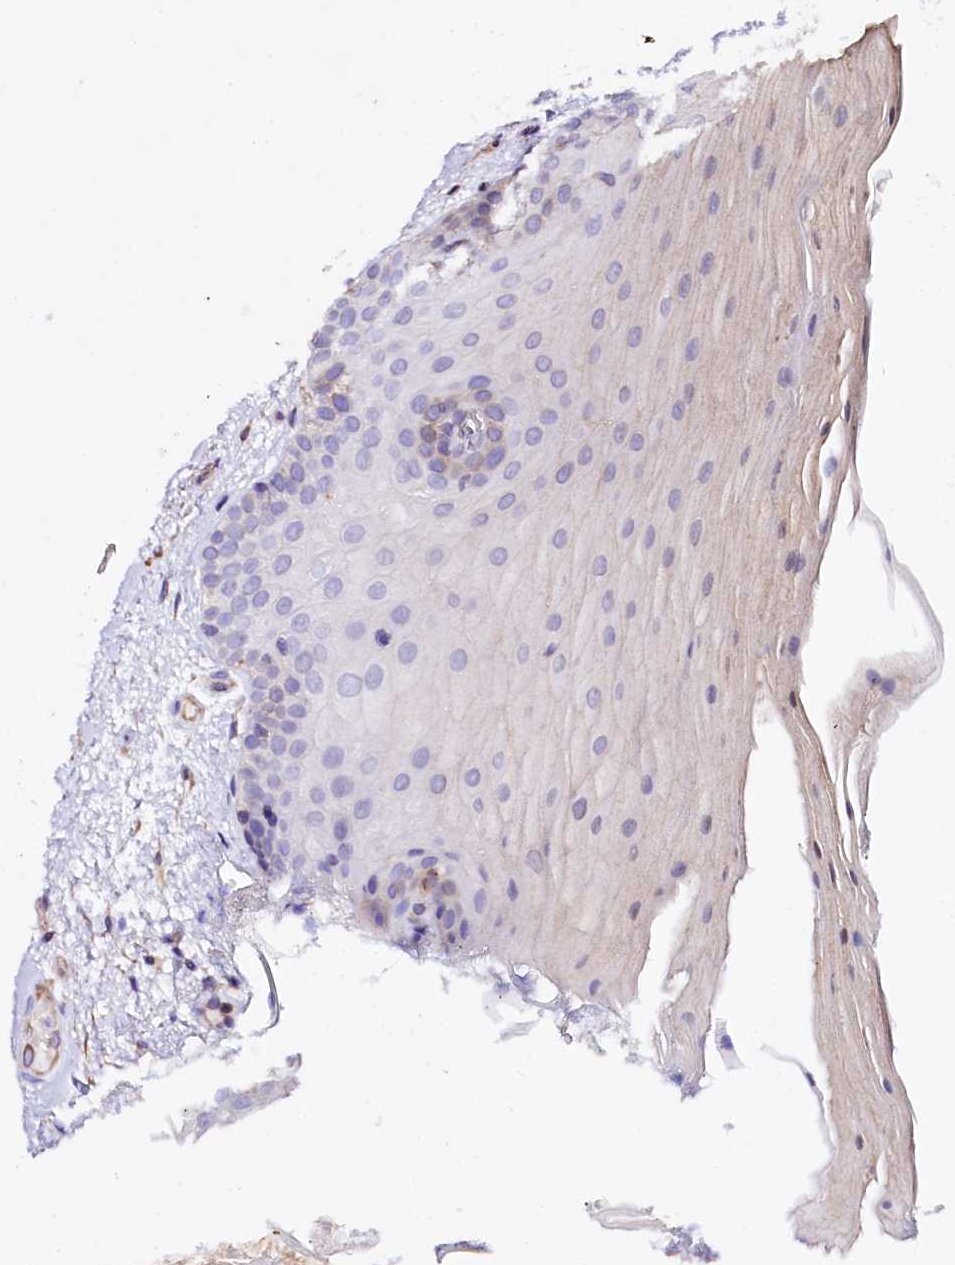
{"staining": {"intensity": "weak", "quantity": "<25%", "location": "cytoplasmic/membranous"}, "tissue": "oral mucosa", "cell_type": "Squamous epithelial cells", "image_type": "normal", "snomed": [{"axis": "morphology", "description": "Normal tissue, NOS"}, {"axis": "topography", "description": "Oral tissue"}], "caption": "Micrograph shows no significant protein expression in squamous epithelial cells of benign oral mucosa. (DAB (3,3'-diaminobenzidine) immunohistochemistry with hematoxylin counter stain).", "gene": "SLC7A1", "patient": {"sex": "male", "age": 68}}